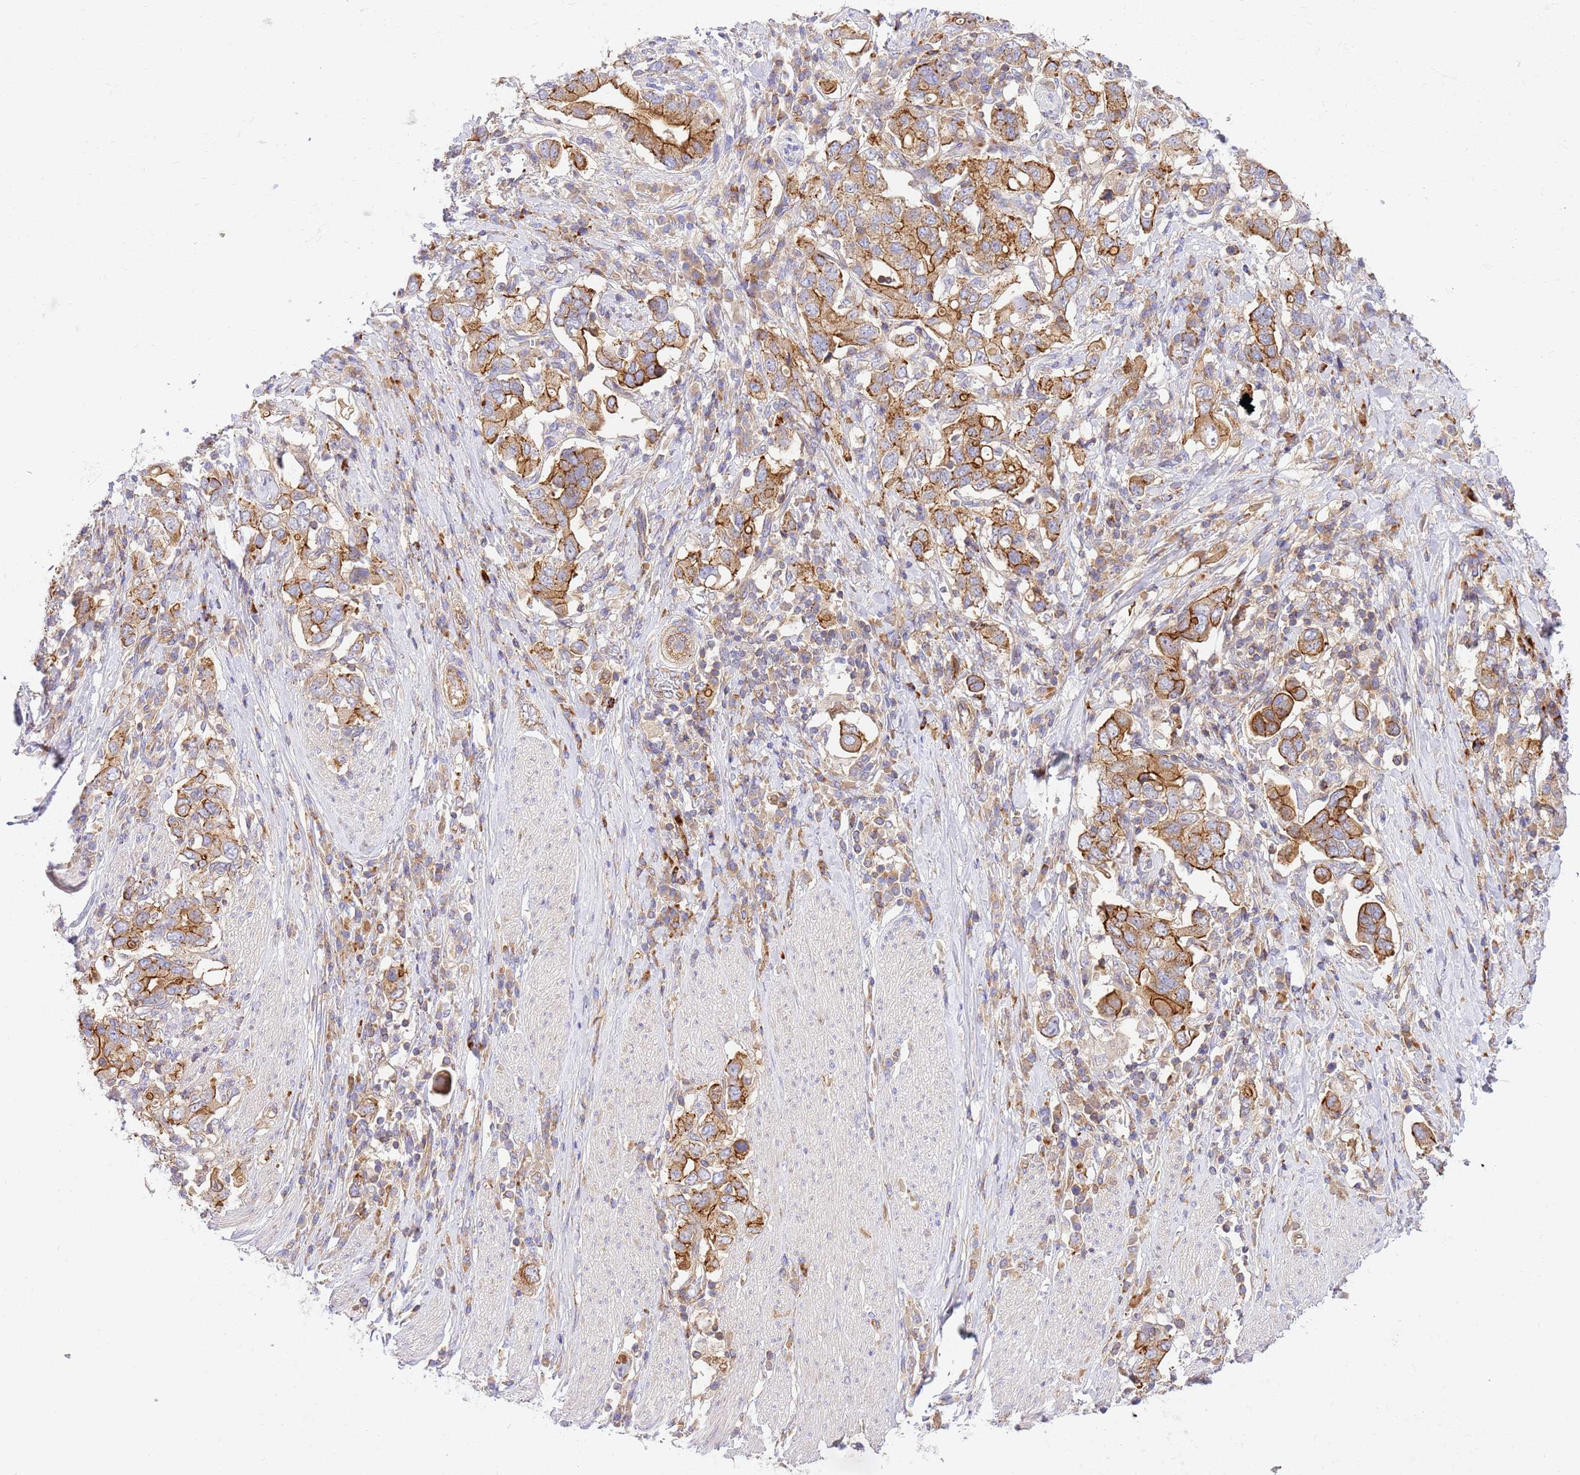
{"staining": {"intensity": "moderate", "quantity": ">75%", "location": "cytoplasmic/membranous"}, "tissue": "stomach cancer", "cell_type": "Tumor cells", "image_type": "cancer", "snomed": [{"axis": "morphology", "description": "Adenocarcinoma, NOS"}, {"axis": "topography", "description": "Stomach, upper"}, {"axis": "topography", "description": "Stomach"}], "caption": "Moderate cytoplasmic/membranous positivity is seen in about >75% of tumor cells in stomach adenocarcinoma. The protein of interest is shown in brown color, while the nuclei are stained blue.", "gene": "EFCAB8", "patient": {"sex": "male", "age": 62}}